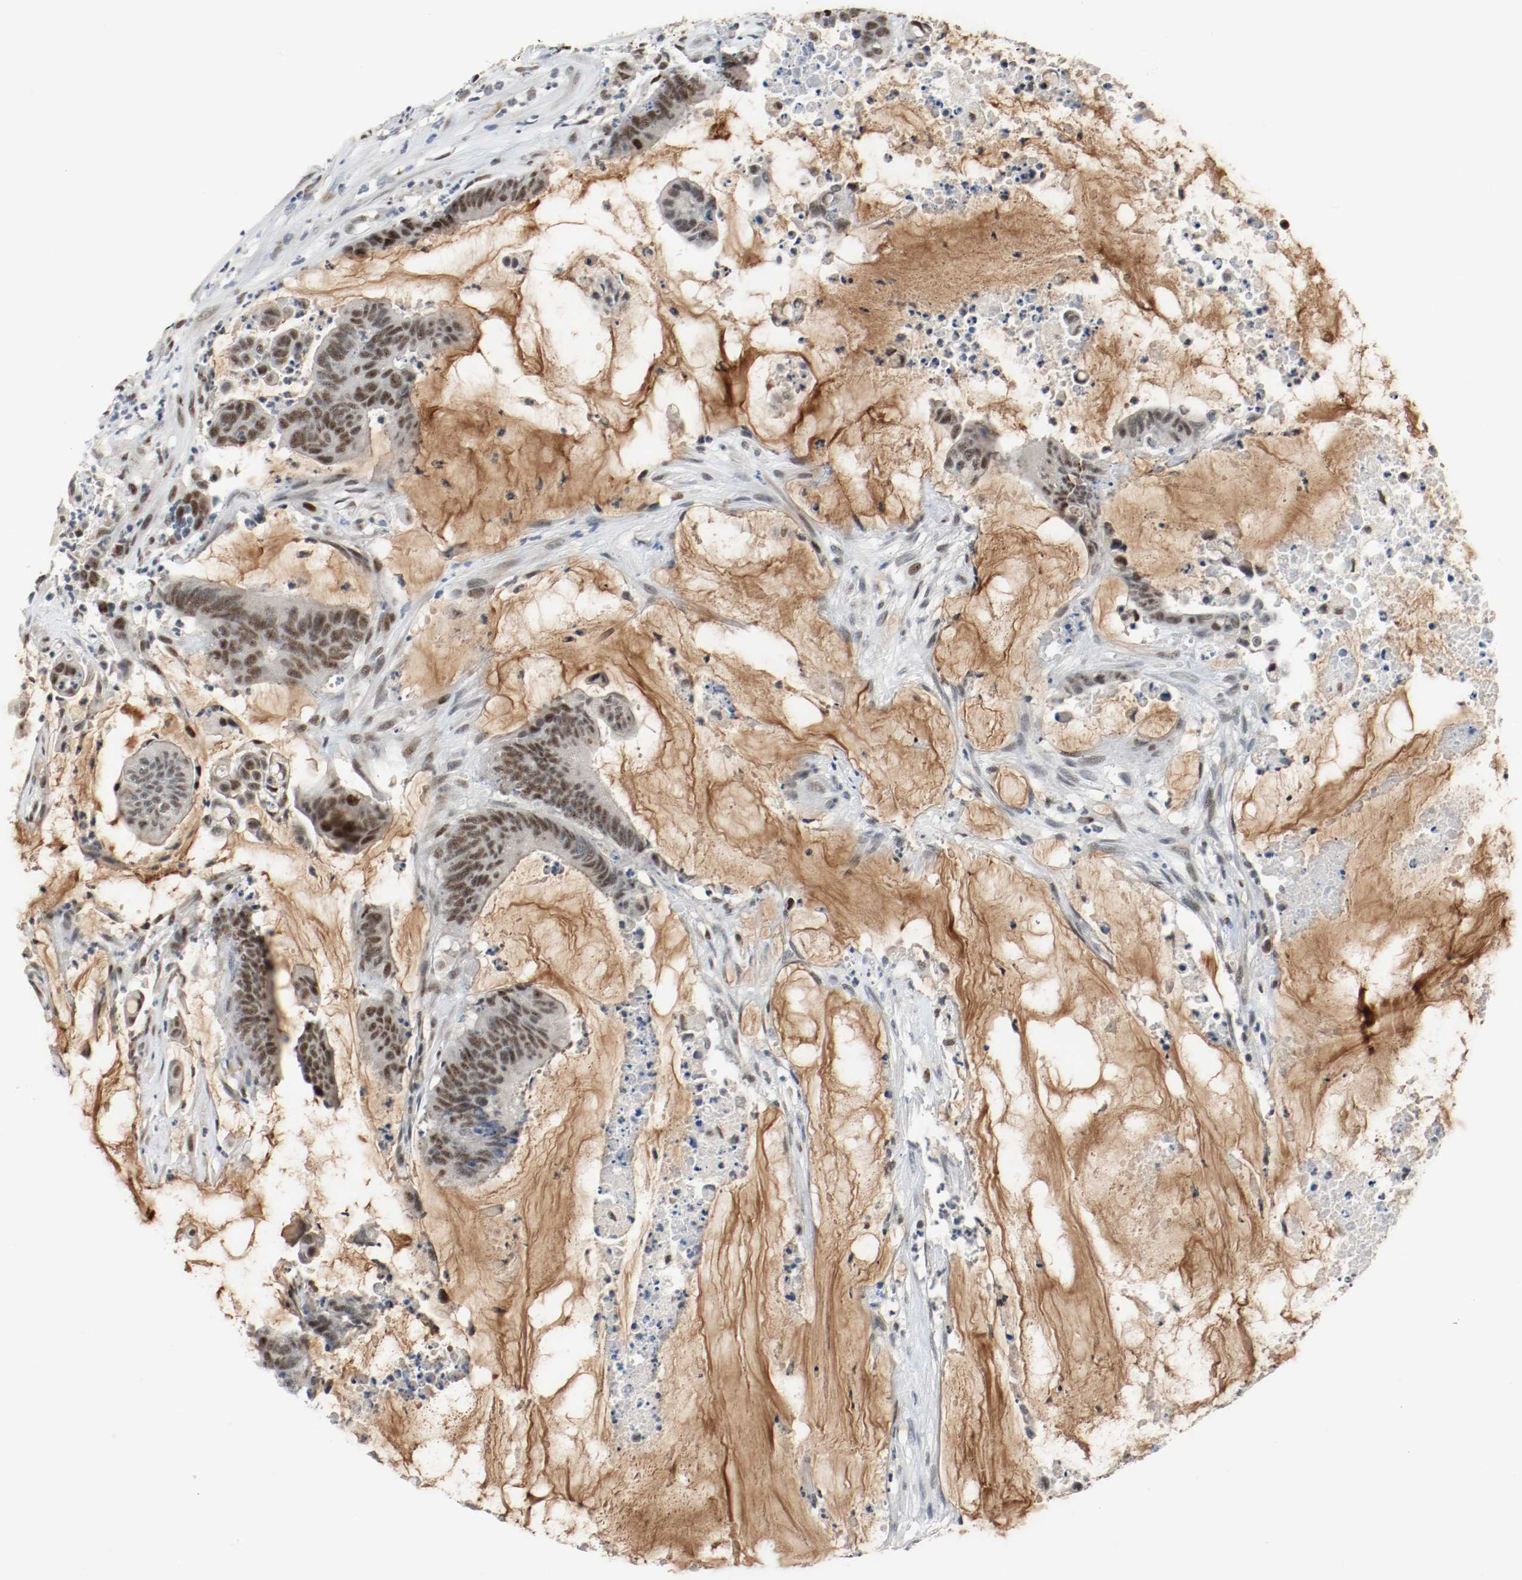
{"staining": {"intensity": "moderate", "quantity": ">75%", "location": "nuclear"}, "tissue": "colorectal cancer", "cell_type": "Tumor cells", "image_type": "cancer", "snomed": [{"axis": "morphology", "description": "Adenocarcinoma, NOS"}, {"axis": "topography", "description": "Rectum"}], "caption": "Protein staining of colorectal adenocarcinoma tissue shows moderate nuclear positivity in about >75% of tumor cells.", "gene": "ASH1L", "patient": {"sex": "female", "age": 66}}